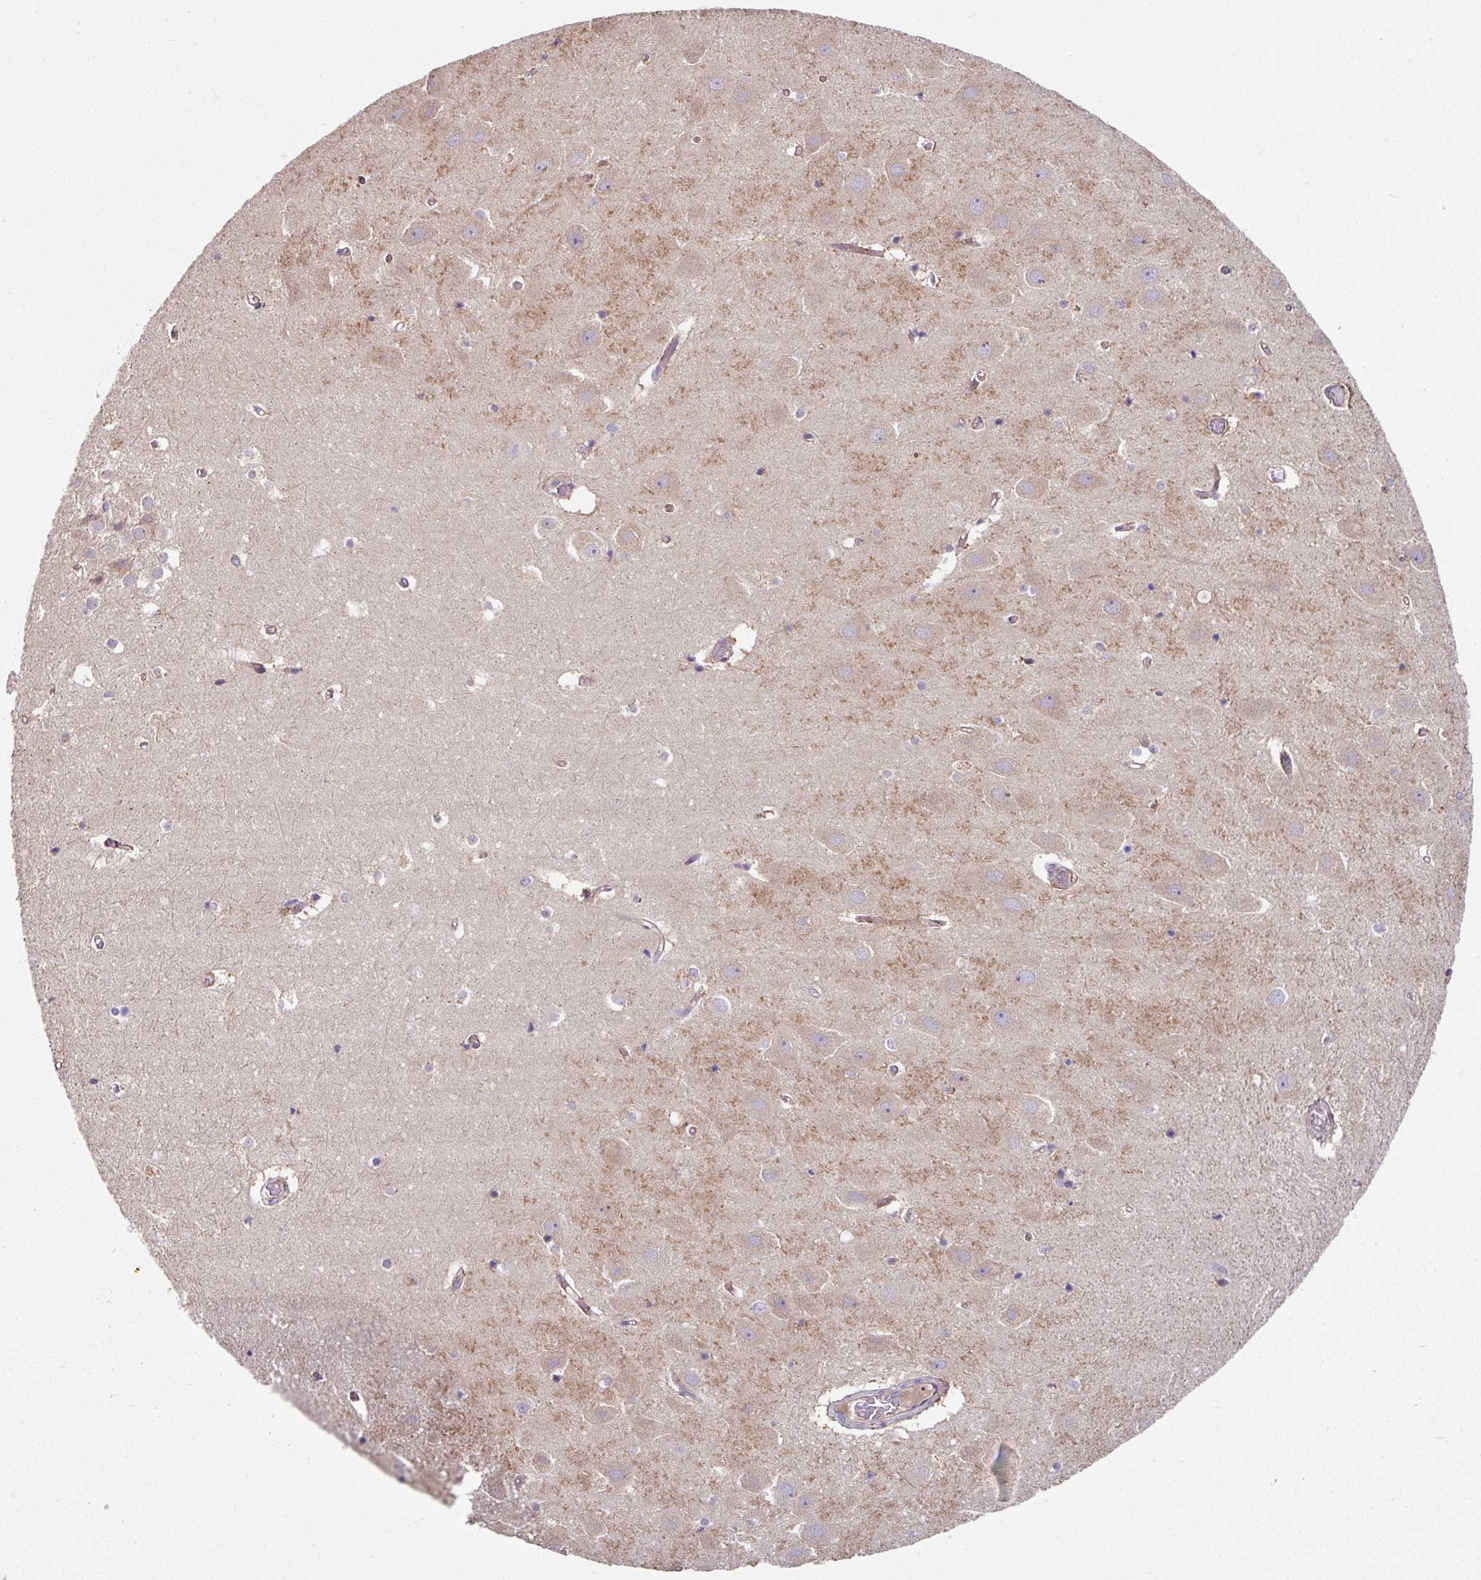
{"staining": {"intensity": "negative", "quantity": "none", "location": "none"}, "tissue": "hippocampus", "cell_type": "Glial cells", "image_type": "normal", "snomed": [{"axis": "morphology", "description": "Normal tissue, NOS"}, {"axis": "topography", "description": "Hippocampus"}], "caption": "Immunohistochemical staining of unremarkable human hippocampus demonstrates no significant expression in glial cells. The staining is performed using DAB brown chromogen with nuclei counter-stained in using hematoxylin.", "gene": "C4orf48", "patient": {"sex": "female", "age": 52}}